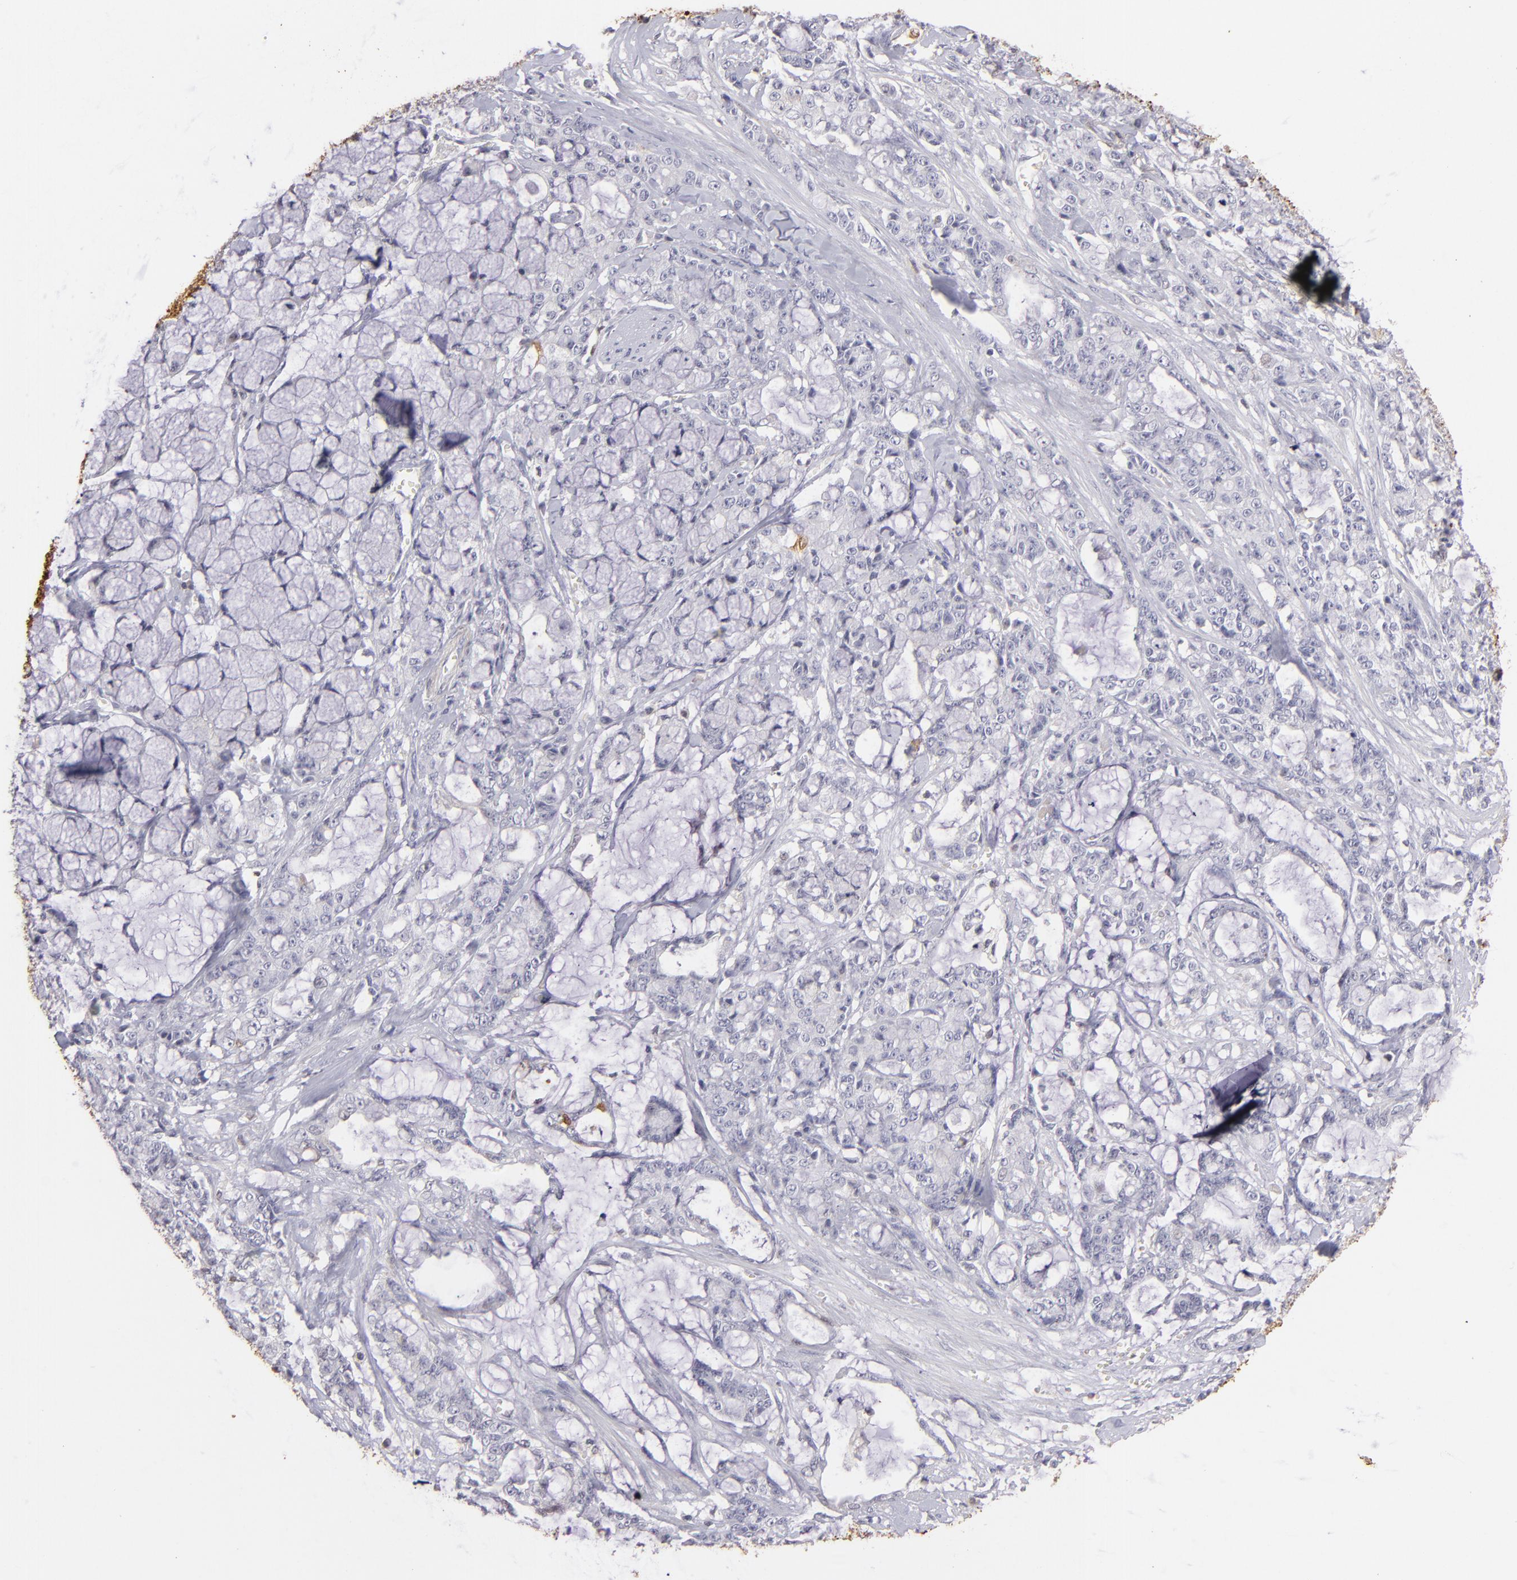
{"staining": {"intensity": "moderate", "quantity": "<25%", "location": "cytoplasmic/membranous,nuclear"}, "tissue": "pancreatic cancer", "cell_type": "Tumor cells", "image_type": "cancer", "snomed": [{"axis": "morphology", "description": "Adenocarcinoma, NOS"}, {"axis": "topography", "description": "Pancreas"}], "caption": "Pancreatic cancer stained with DAB IHC exhibits low levels of moderate cytoplasmic/membranous and nuclear positivity in about <25% of tumor cells.", "gene": "S100A2", "patient": {"sex": "female", "age": 73}}